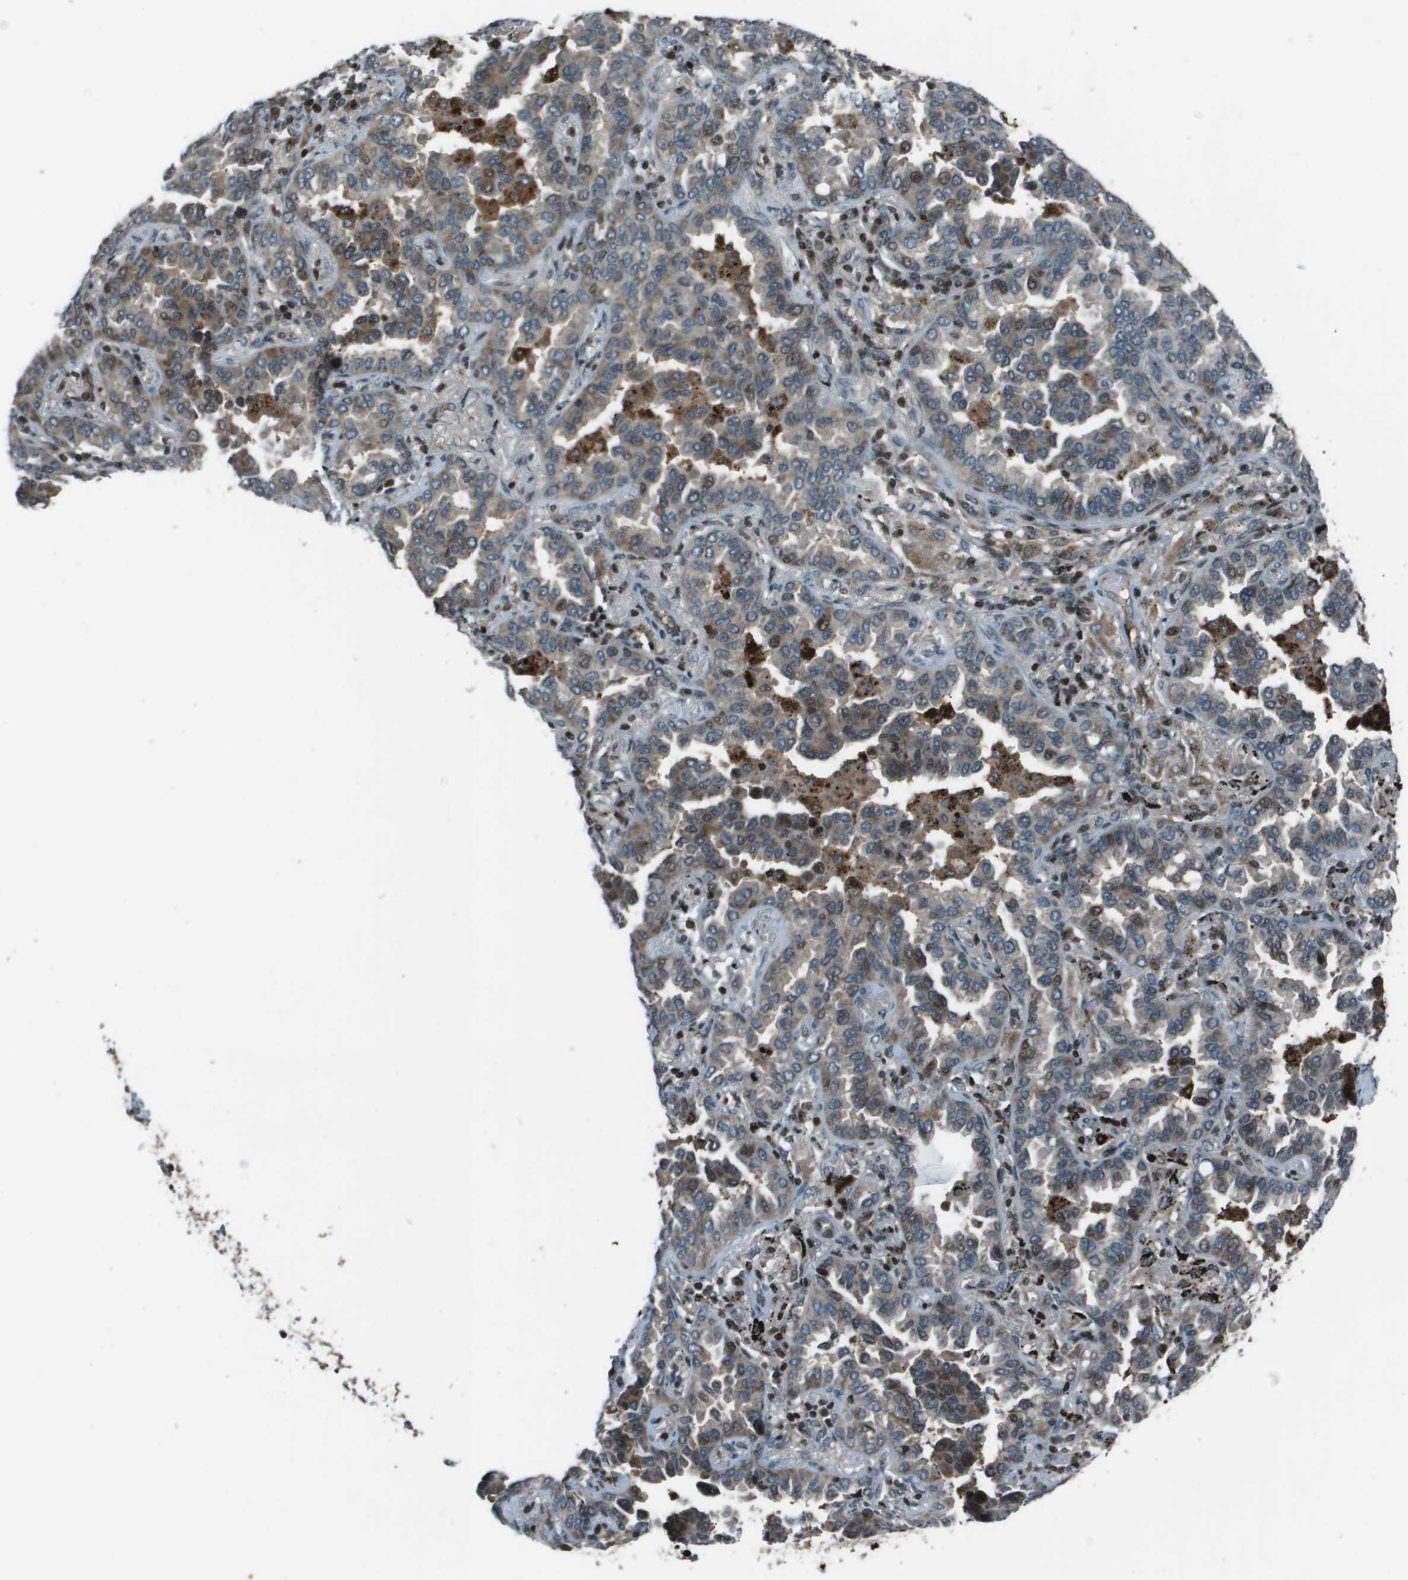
{"staining": {"intensity": "weak", "quantity": "<25%", "location": "cytoplasmic/membranous"}, "tissue": "lung cancer", "cell_type": "Tumor cells", "image_type": "cancer", "snomed": [{"axis": "morphology", "description": "Normal tissue, NOS"}, {"axis": "morphology", "description": "Adenocarcinoma, NOS"}, {"axis": "topography", "description": "Lung"}], "caption": "Tumor cells show no significant protein expression in adenocarcinoma (lung).", "gene": "CXCL12", "patient": {"sex": "male", "age": 59}}